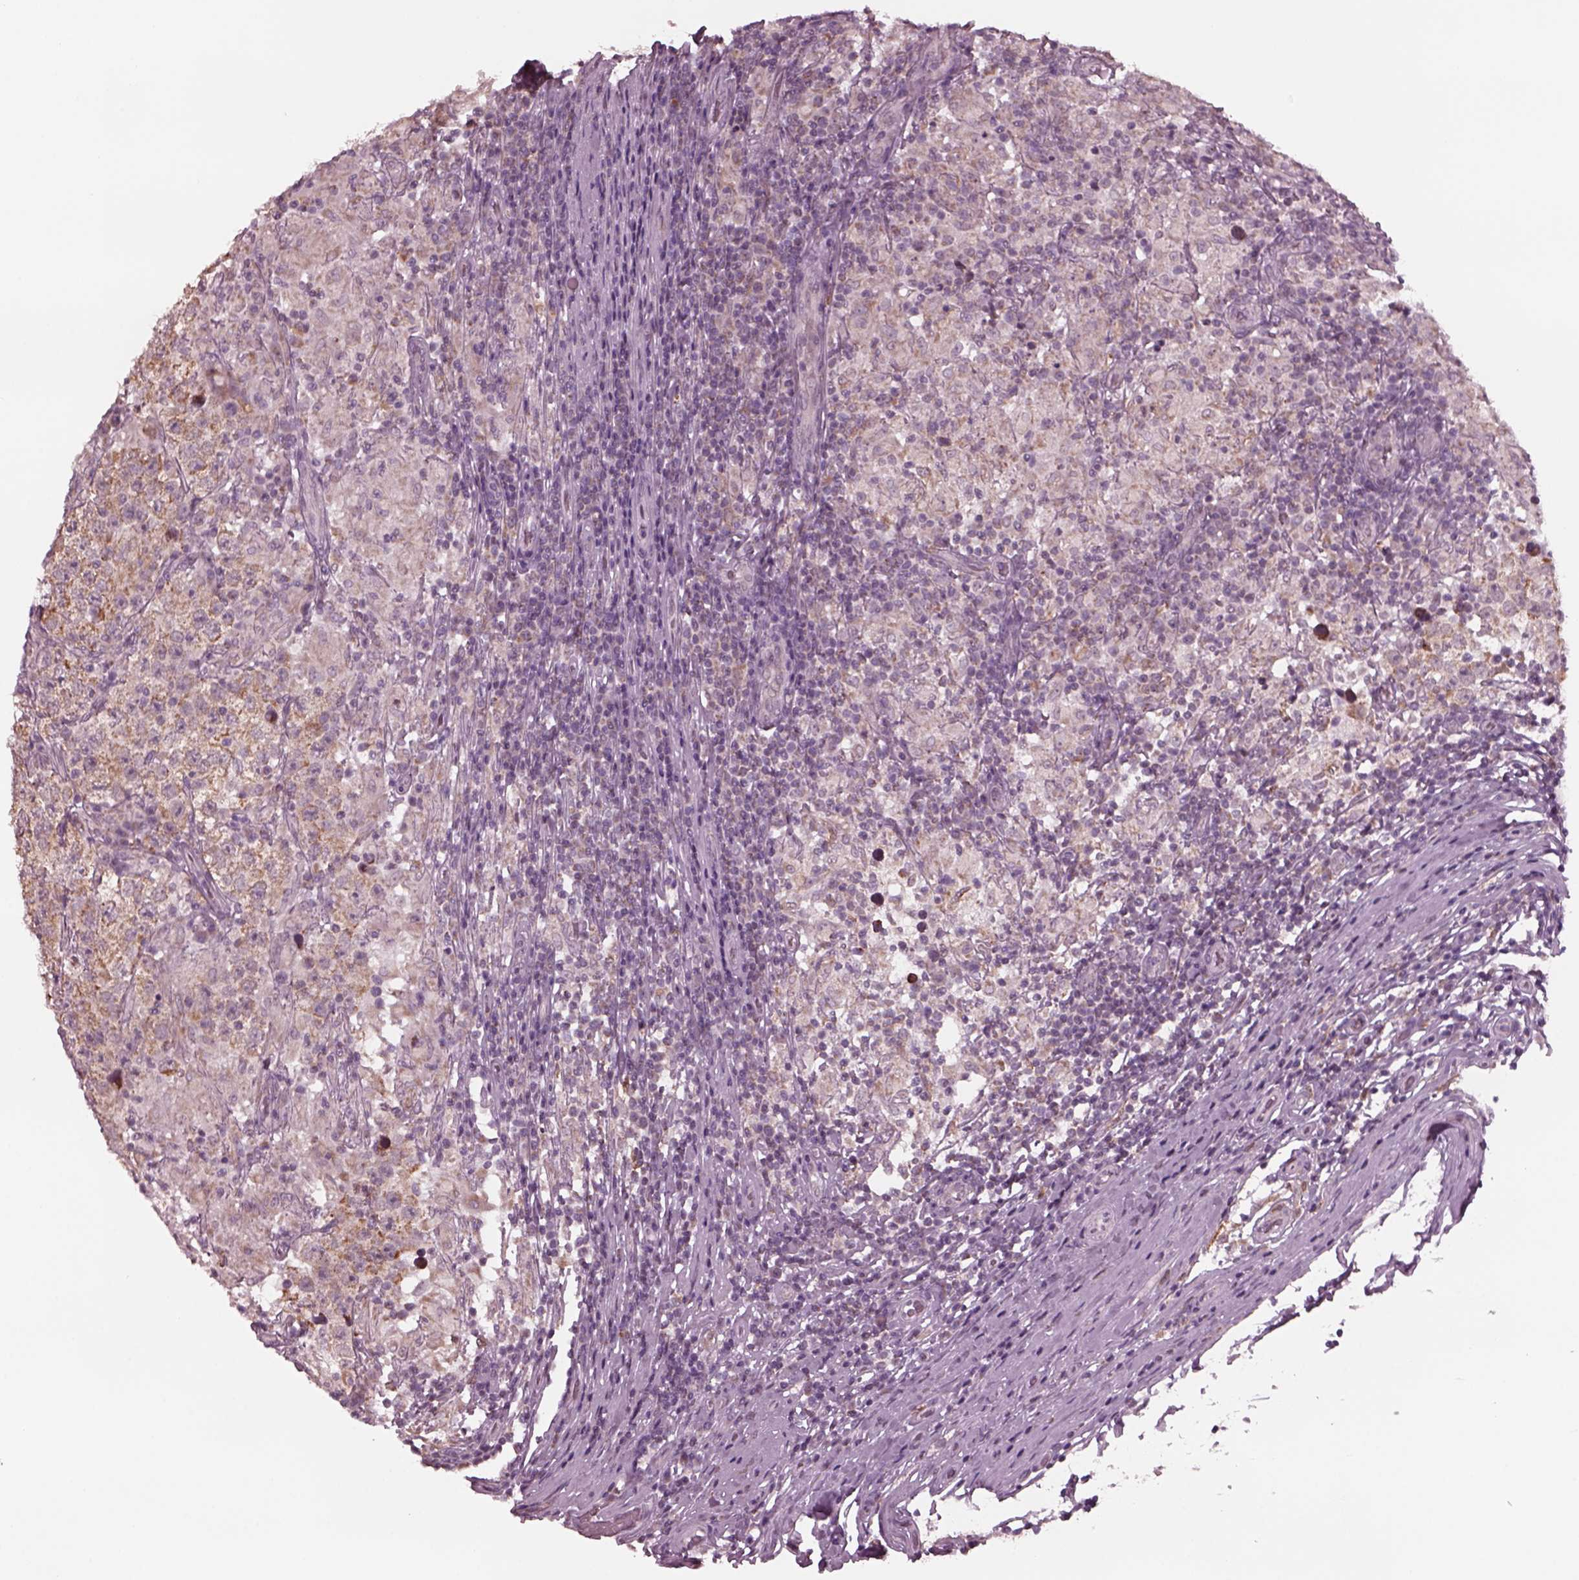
{"staining": {"intensity": "moderate", "quantity": "25%-75%", "location": "cytoplasmic/membranous"}, "tissue": "testis cancer", "cell_type": "Tumor cells", "image_type": "cancer", "snomed": [{"axis": "morphology", "description": "Seminoma, NOS"}, {"axis": "morphology", "description": "Carcinoma, Embryonal, NOS"}, {"axis": "topography", "description": "Testis"}], "caption": "A brown stain shows moderate cytoplasmic/membranous positivity of a protein in testis embryonal carcinoma tumor cells.", "gene": "CELSR3", "patient": {"sex": "male", "age": 41}}